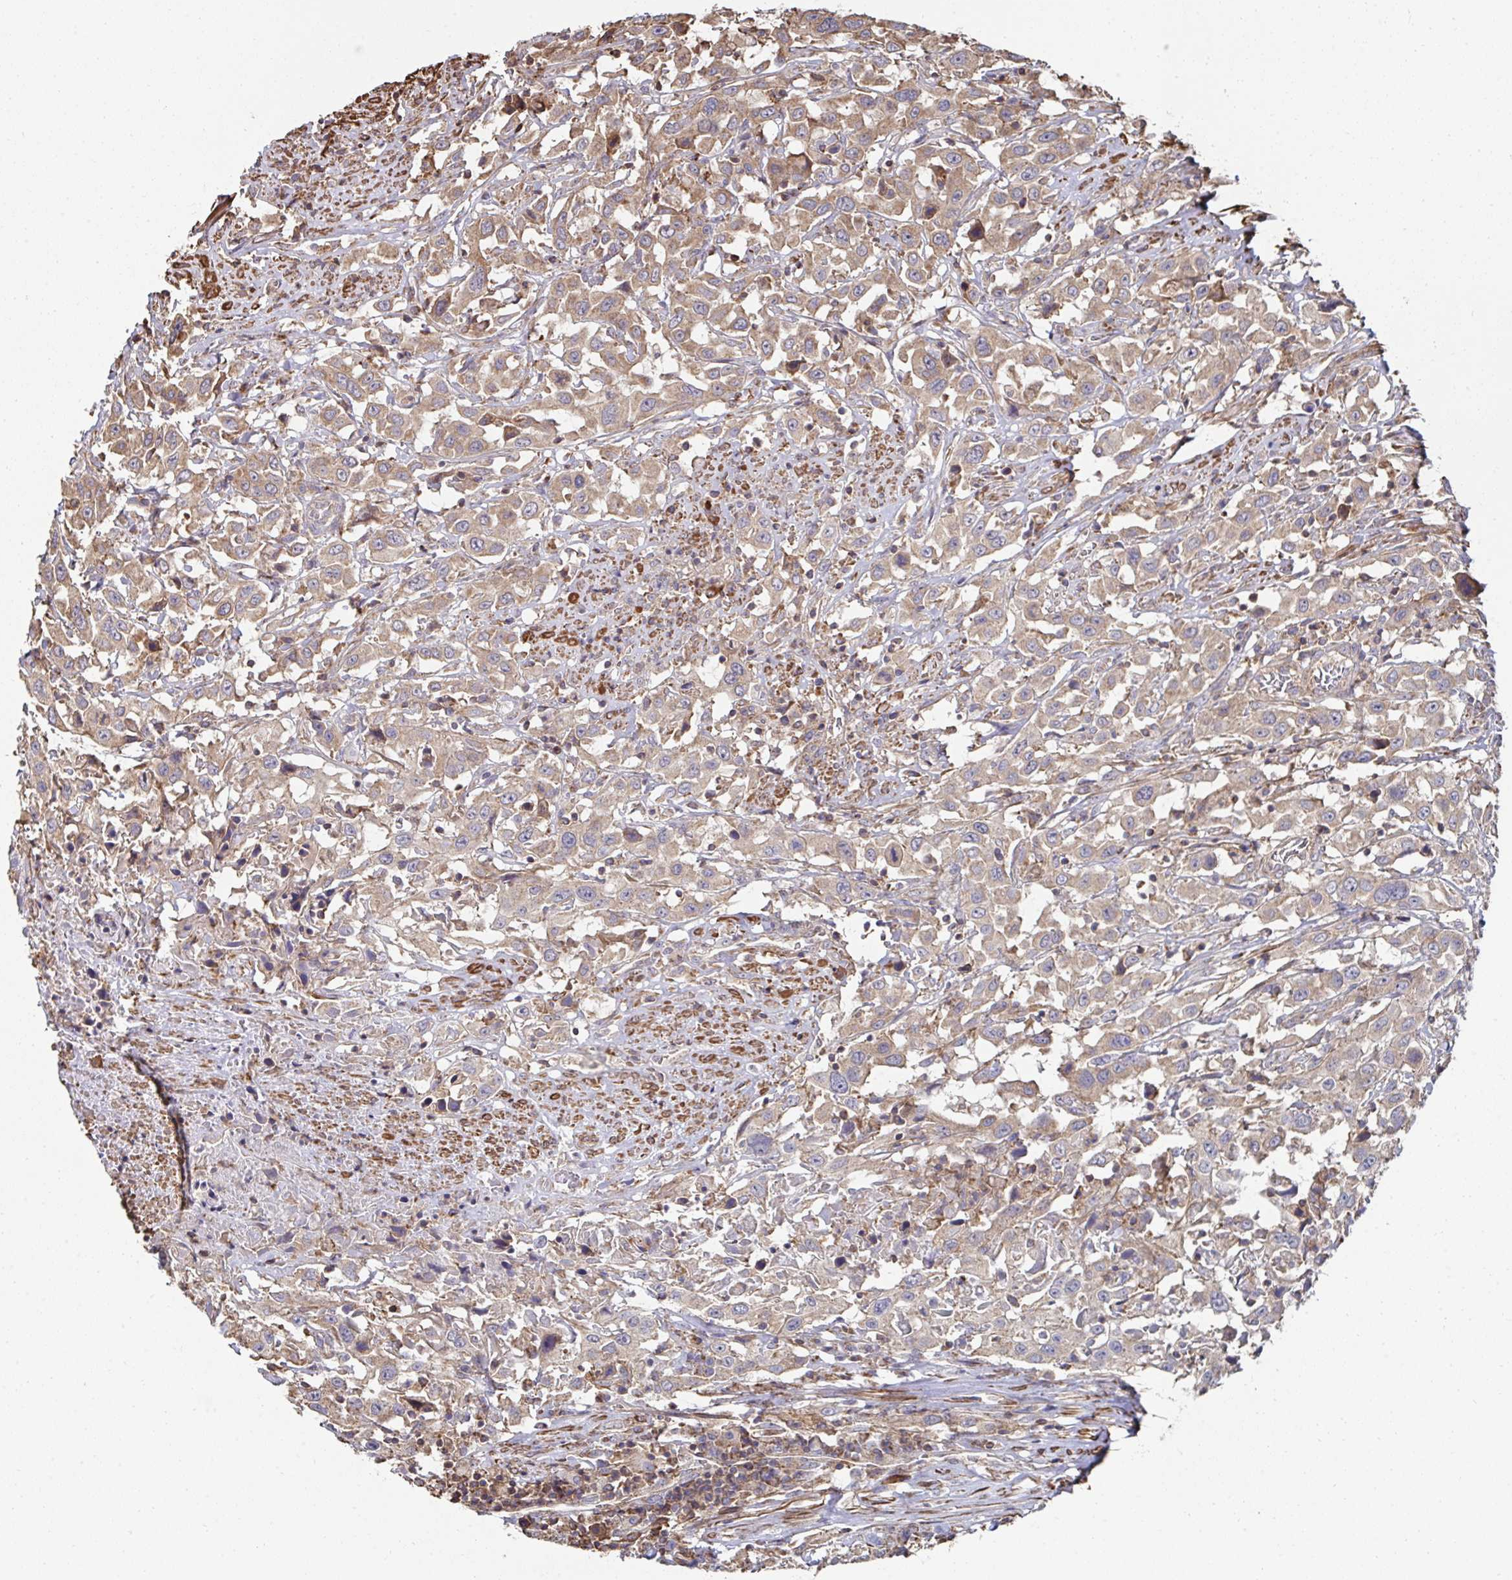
{"staining": {"intensity": "moderate", "quantity": ">75%", "location": "cytoplasmic/membranous"}, "tissue": "urothelial cancer", "cell_type": "Tumor cells", "image_type": "cancer", "snomed": [{"axis": "morphology", "description": "Urothelial carcinoma, High grade"}, {"axis": "topography", "description": "Urinary bladder"}], "caption": "An immunohistochemistry image of tumor tissue is shown. Protein staining in brown labels moderate cytoplasmic/membranous positivity in urothelial carcinoma (high-grade) within tumor cells. The staining was performed using DAB to visualize the protein expression in brown, while the nuclei were stained in blue with hematoxylin (Magnification: 20x).", "gene": "DZANK1", "patient": {"sex": "male", "age": 61}}